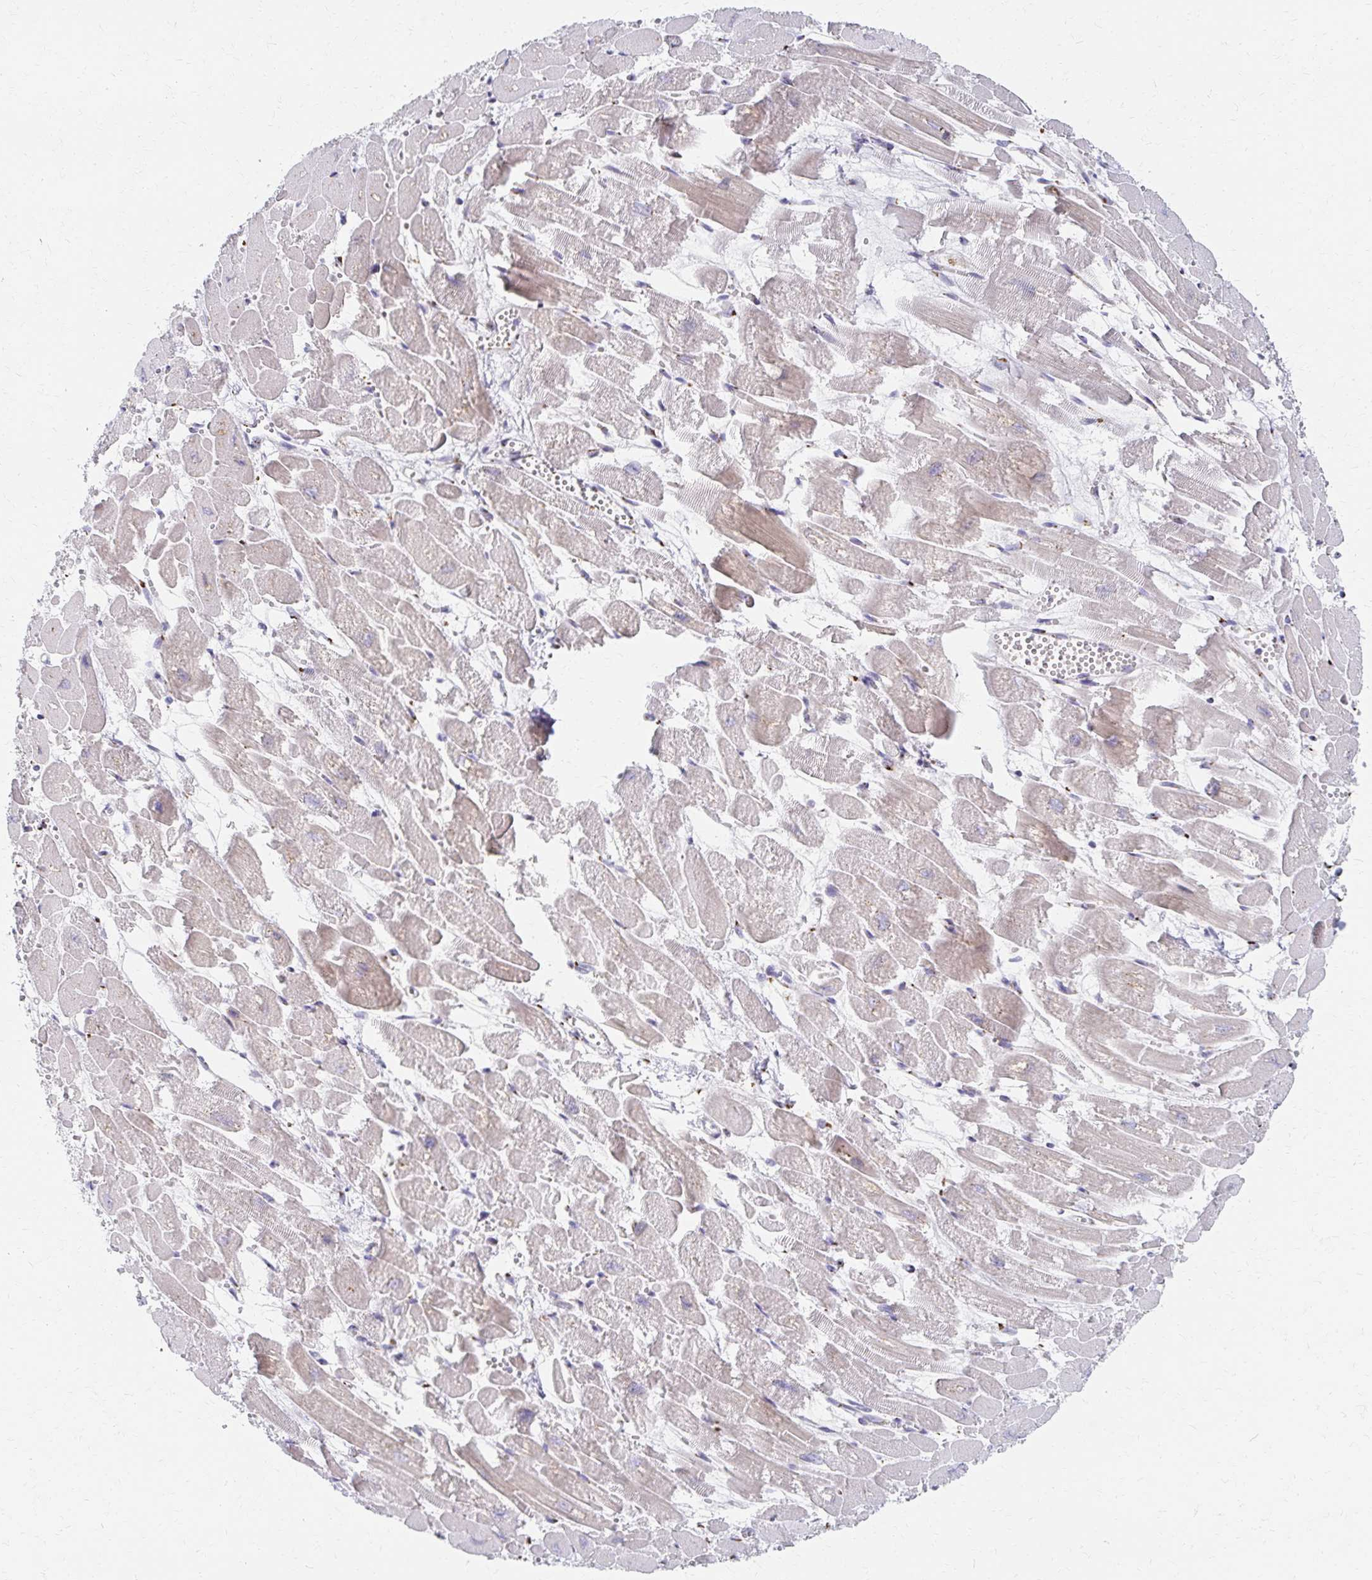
{"staining": {"intensity": "weak", "quantity": "25%-75%", "location": "cytoplasmic/membranous"}, "tissue": "heart muscle", "cell_type": "Cardiomyocytes", "image_type": "normal", "snomed": [{"axis": "morphology", "description": "Normal tissue, NOS"}, {"axis": "topography", "description": "Heart"}], "caption": "Immunohistochemistry (IHC) of normal human heart muscle shows low levels of weak cytoplasmic/membranous staining in about 25%-75% of cardiomyocytes.", "gene": "ENSG00000254692", "patient": {"sex": "female", "age": 52}}